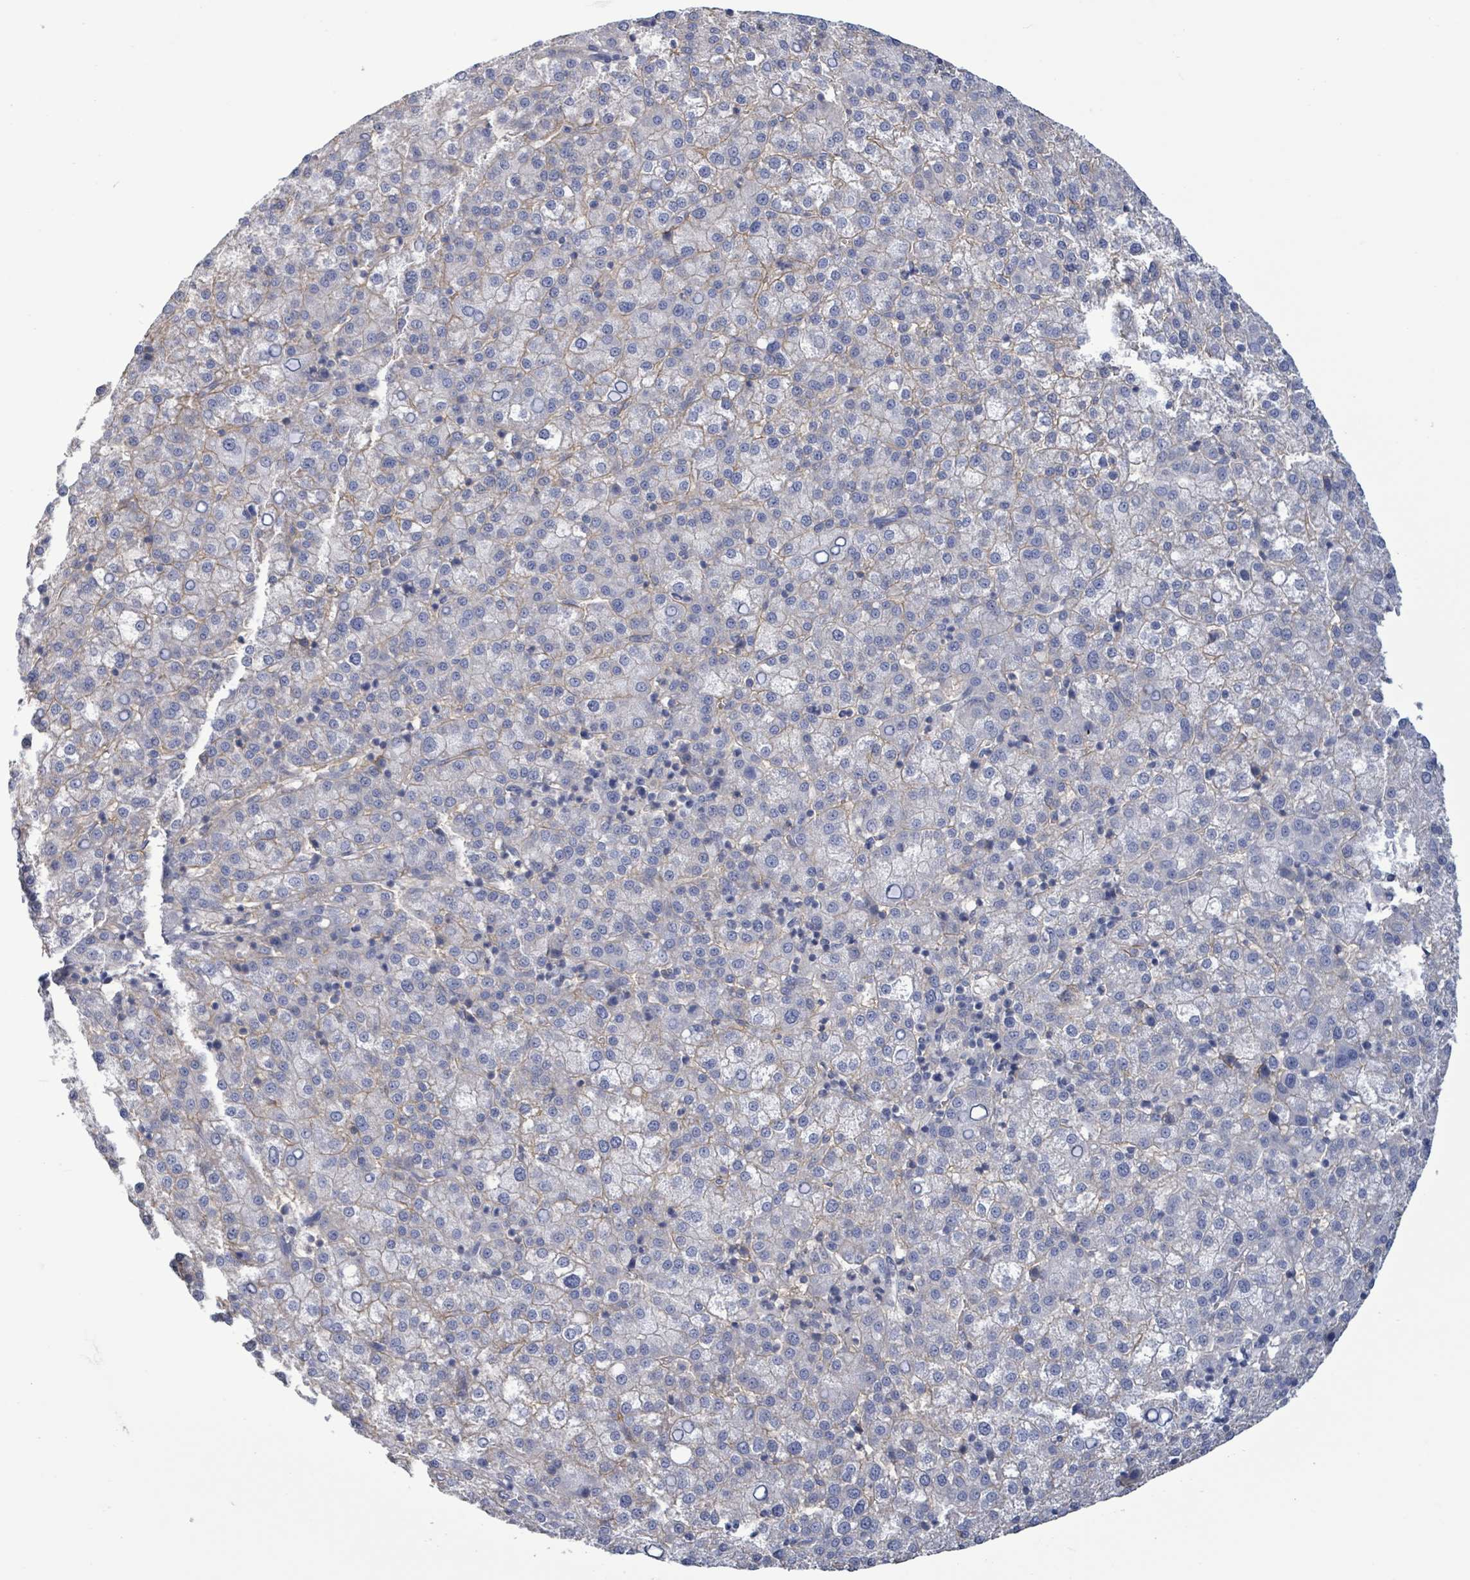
{"staining": {"intensity": "weak", "quantity": "<25%", "location": "cytoplasmic/membranous"}, "tissue": "liver cancer", "cell_type": "Tumor cells", "image_type": "cancer", "snomed": [{"axis": "morphology", "description": "Carcinoma, Hepatocellular, NOS"}, {"axis": "topography", "description": "Liver"}], "caption": "IHC of liver cancer exhibits no positivity in tumor cells.", "gene": "BSG", "patient": {"sex": "female", "age": 58}}